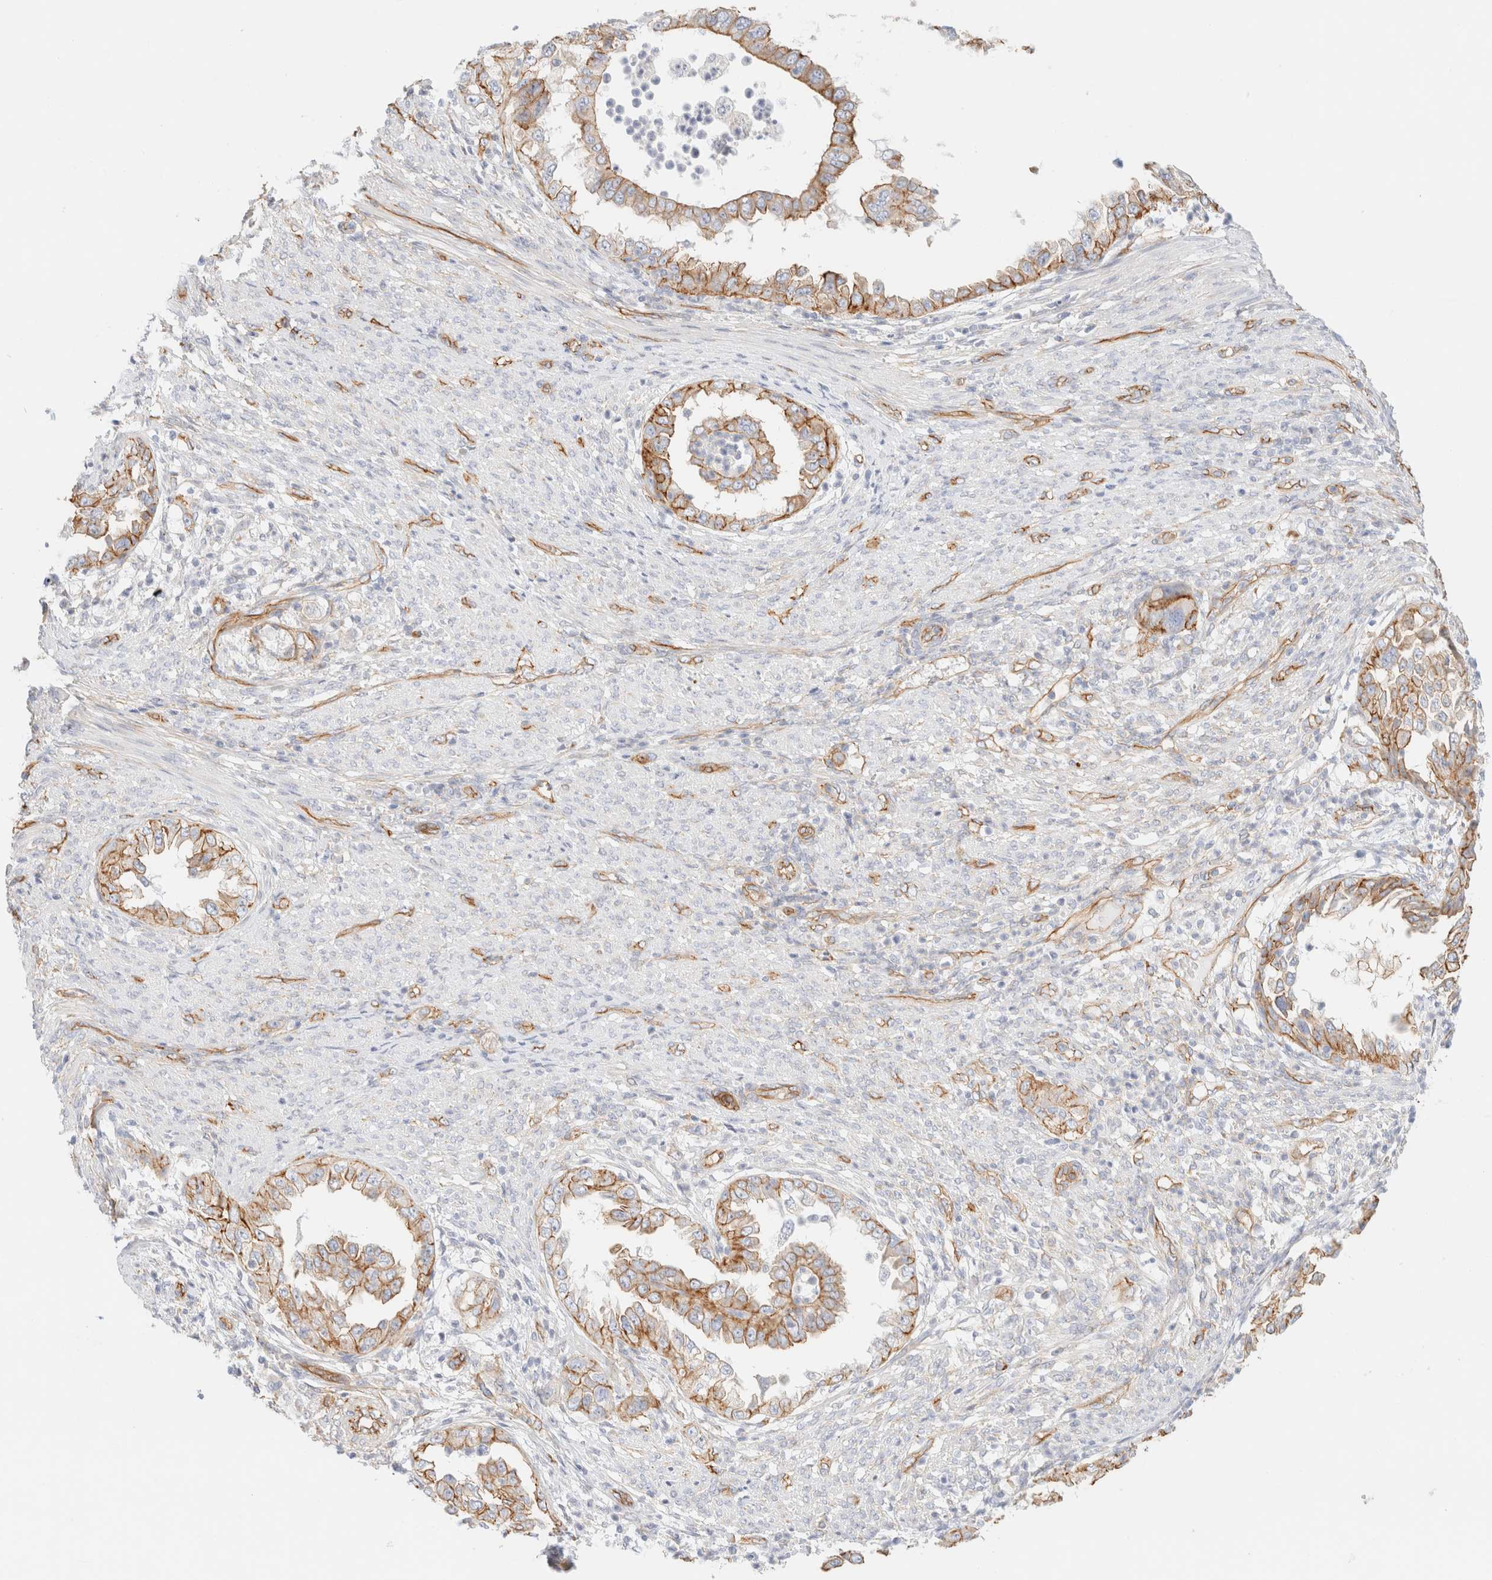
{"staining": {"intensity": "moderate", "quantity": ">75%", "location": "cytoplasmic/membranous"}, "tissue": "endometrial cancer", "cell_type": "Tumor cells", "image_type": "cancer", "snomed": [{"axis": "morphology", "description": "Adenocarcinoma, NOS"}, {"axis": "topography", "description": "Endometrium"}], "caption": "Endometrial adenocarcinoma stained with DAB immunohistochemistry reveals medium levels of moderate cytoplasmic/membranous positivity in approximately >75% of tumor cells.", "gene": "CYB5R4", "patient": {"sex": "female", "age": 85}}